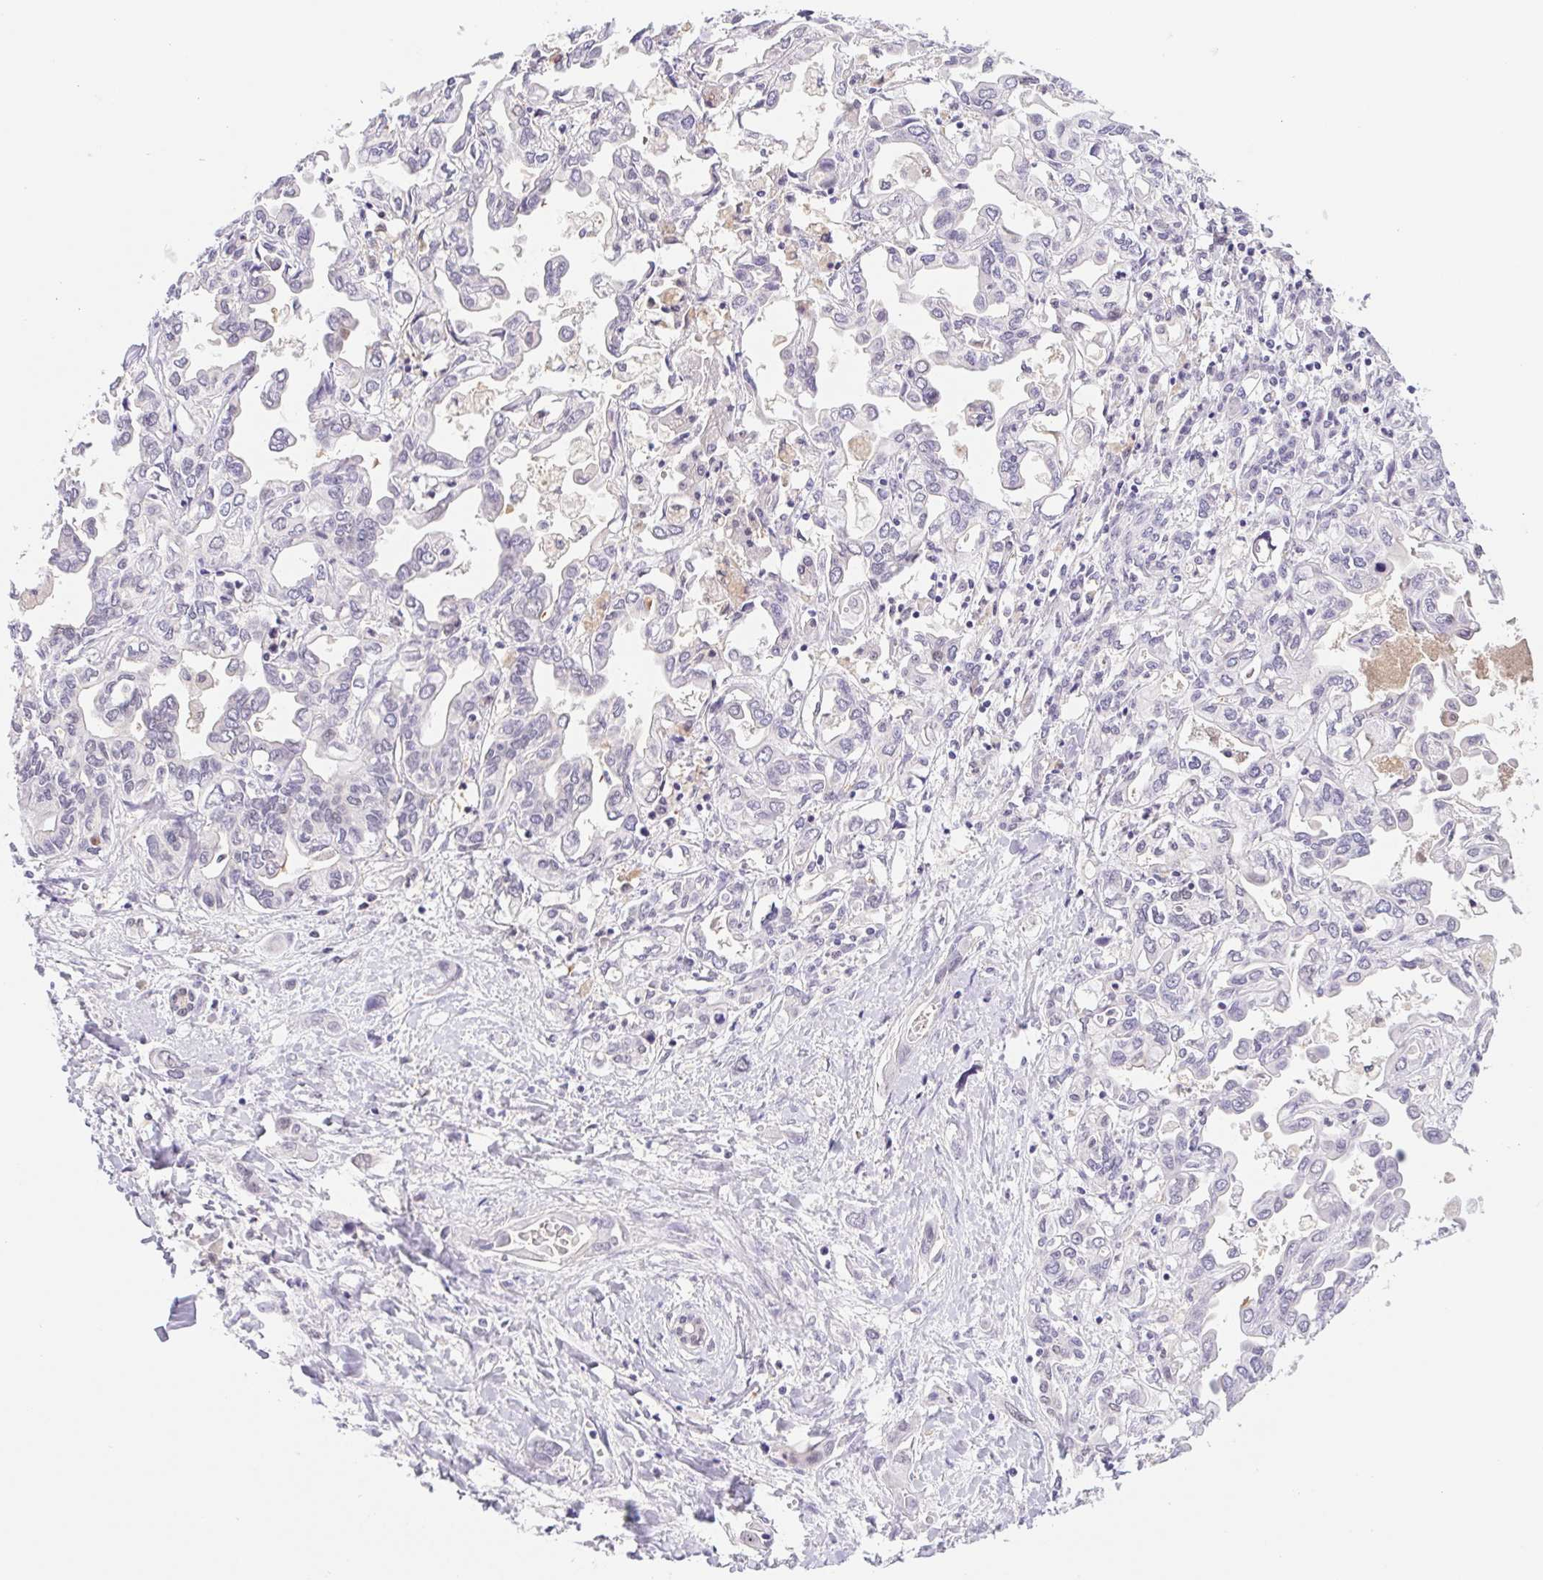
{"staining": {"intensity": "negative", "quantity": "none", "location": "none"}, "tissue": "liver cancer", "cell_type": "Tumor cells", "image_type": "cancer", "snomed": [{"axis": "morphology", "description": "Cholangiocarcinoma"}, {"axis": "topography", "description": "Liver"}], "caption": "High magnification brightfield microscopy of liver cancer (cholangiocarcinoma) stained with DAB (brown) and counterstained with hematoxylin (blue): tumor cells show no significant staining.", "gene": "L3MBTL4", "patient": {"sex": "female", "age": 64}}